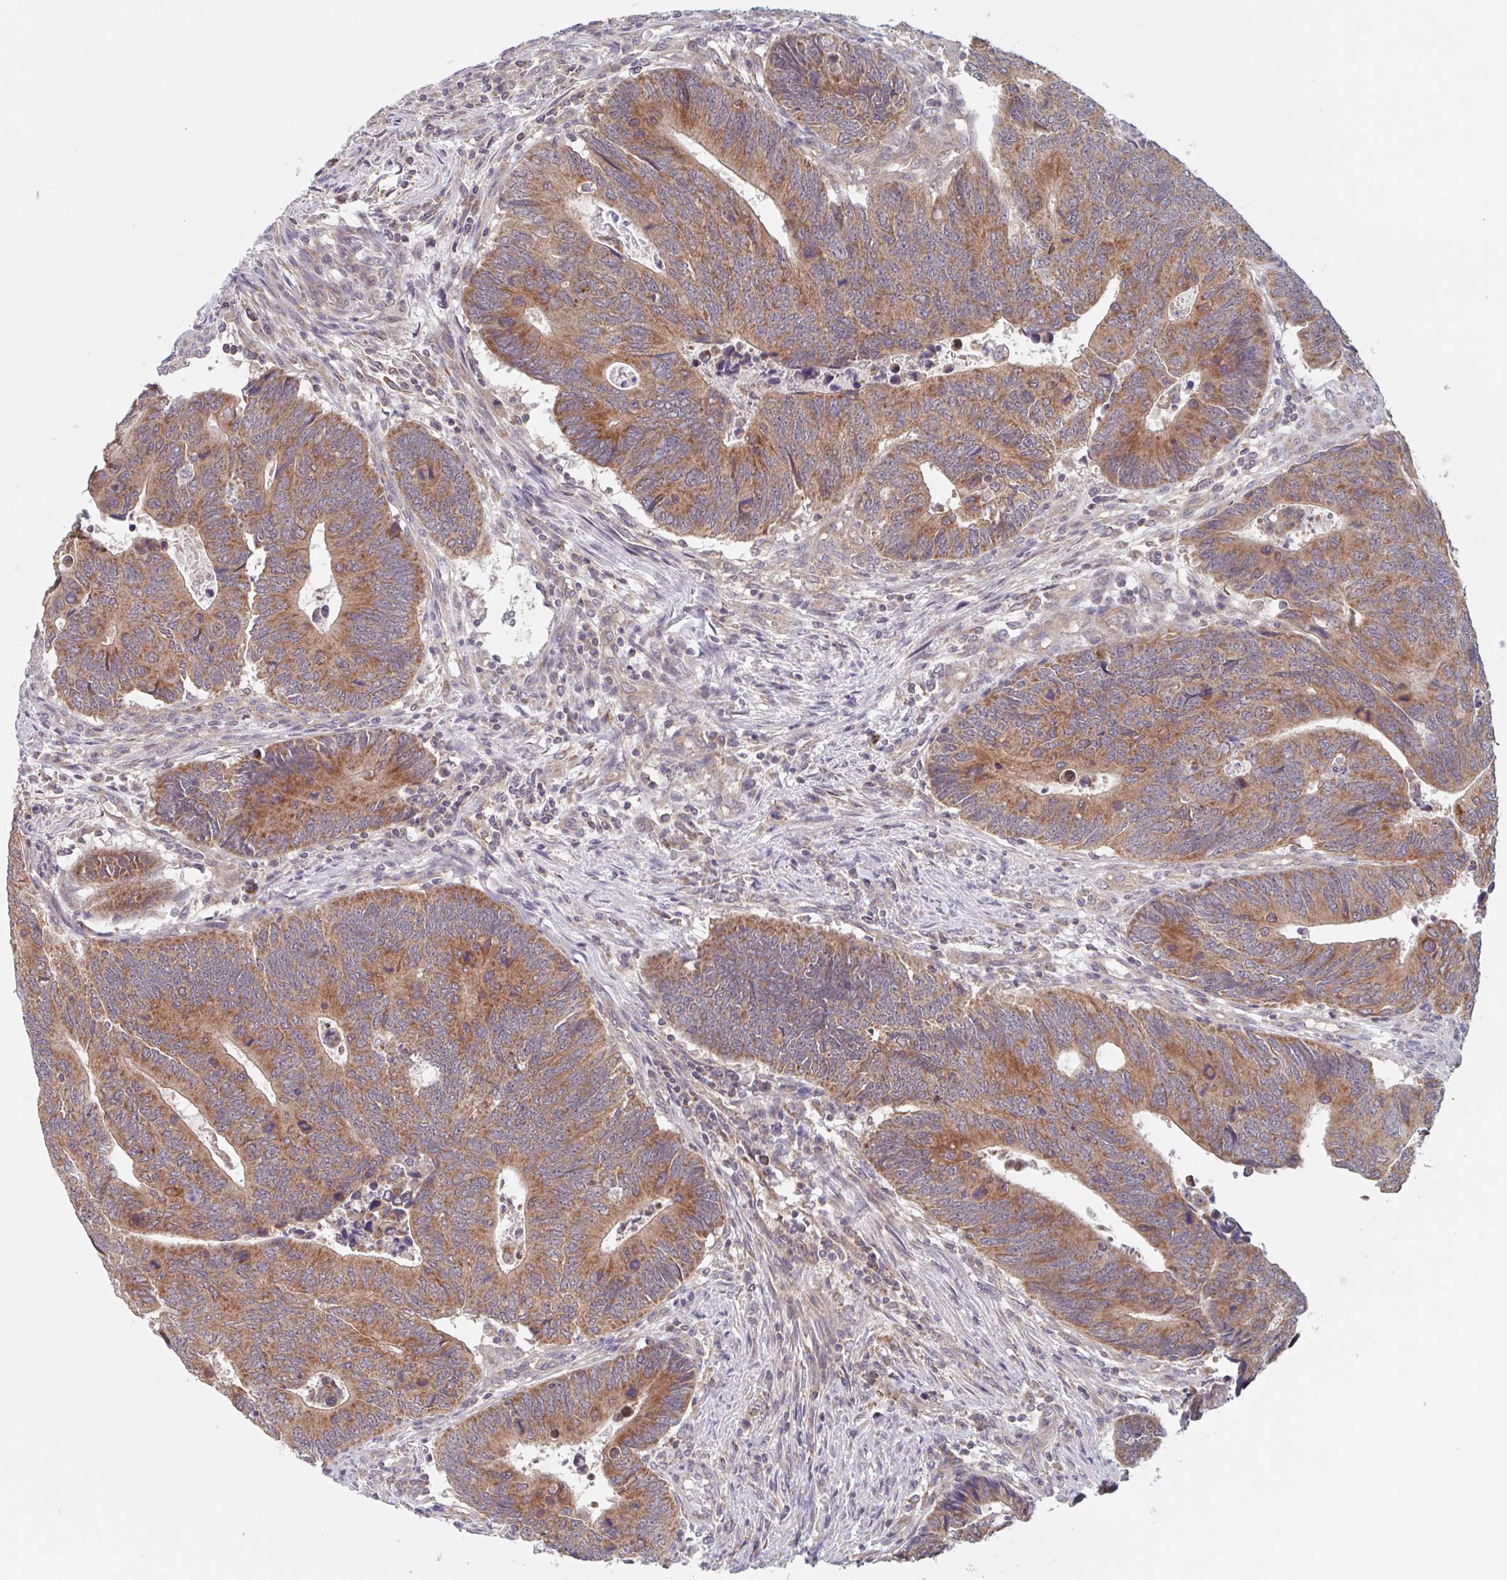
{"staining": {"intensity": "moderate", "quantity": ">75%", "location": "cytoplasmic/membranous"}, "tissue": "colorectal cancer", "cell_type": "Tumor cells", "image_type": "cancer", "snomed": [{"axis": "morphology", "description": "Adenocarcinoma, NOS"}, {"axis": "topography", "description": "Colon"}], "caption": "Brown immunohistochemical staining in colorectal cancer (adenocarcinoma) exhibits moderate cytoplasmic/membranous expression in about >75% of tumor cells.", "gene": "SURF1", "patient": {"sex": "male", "age": 87}}